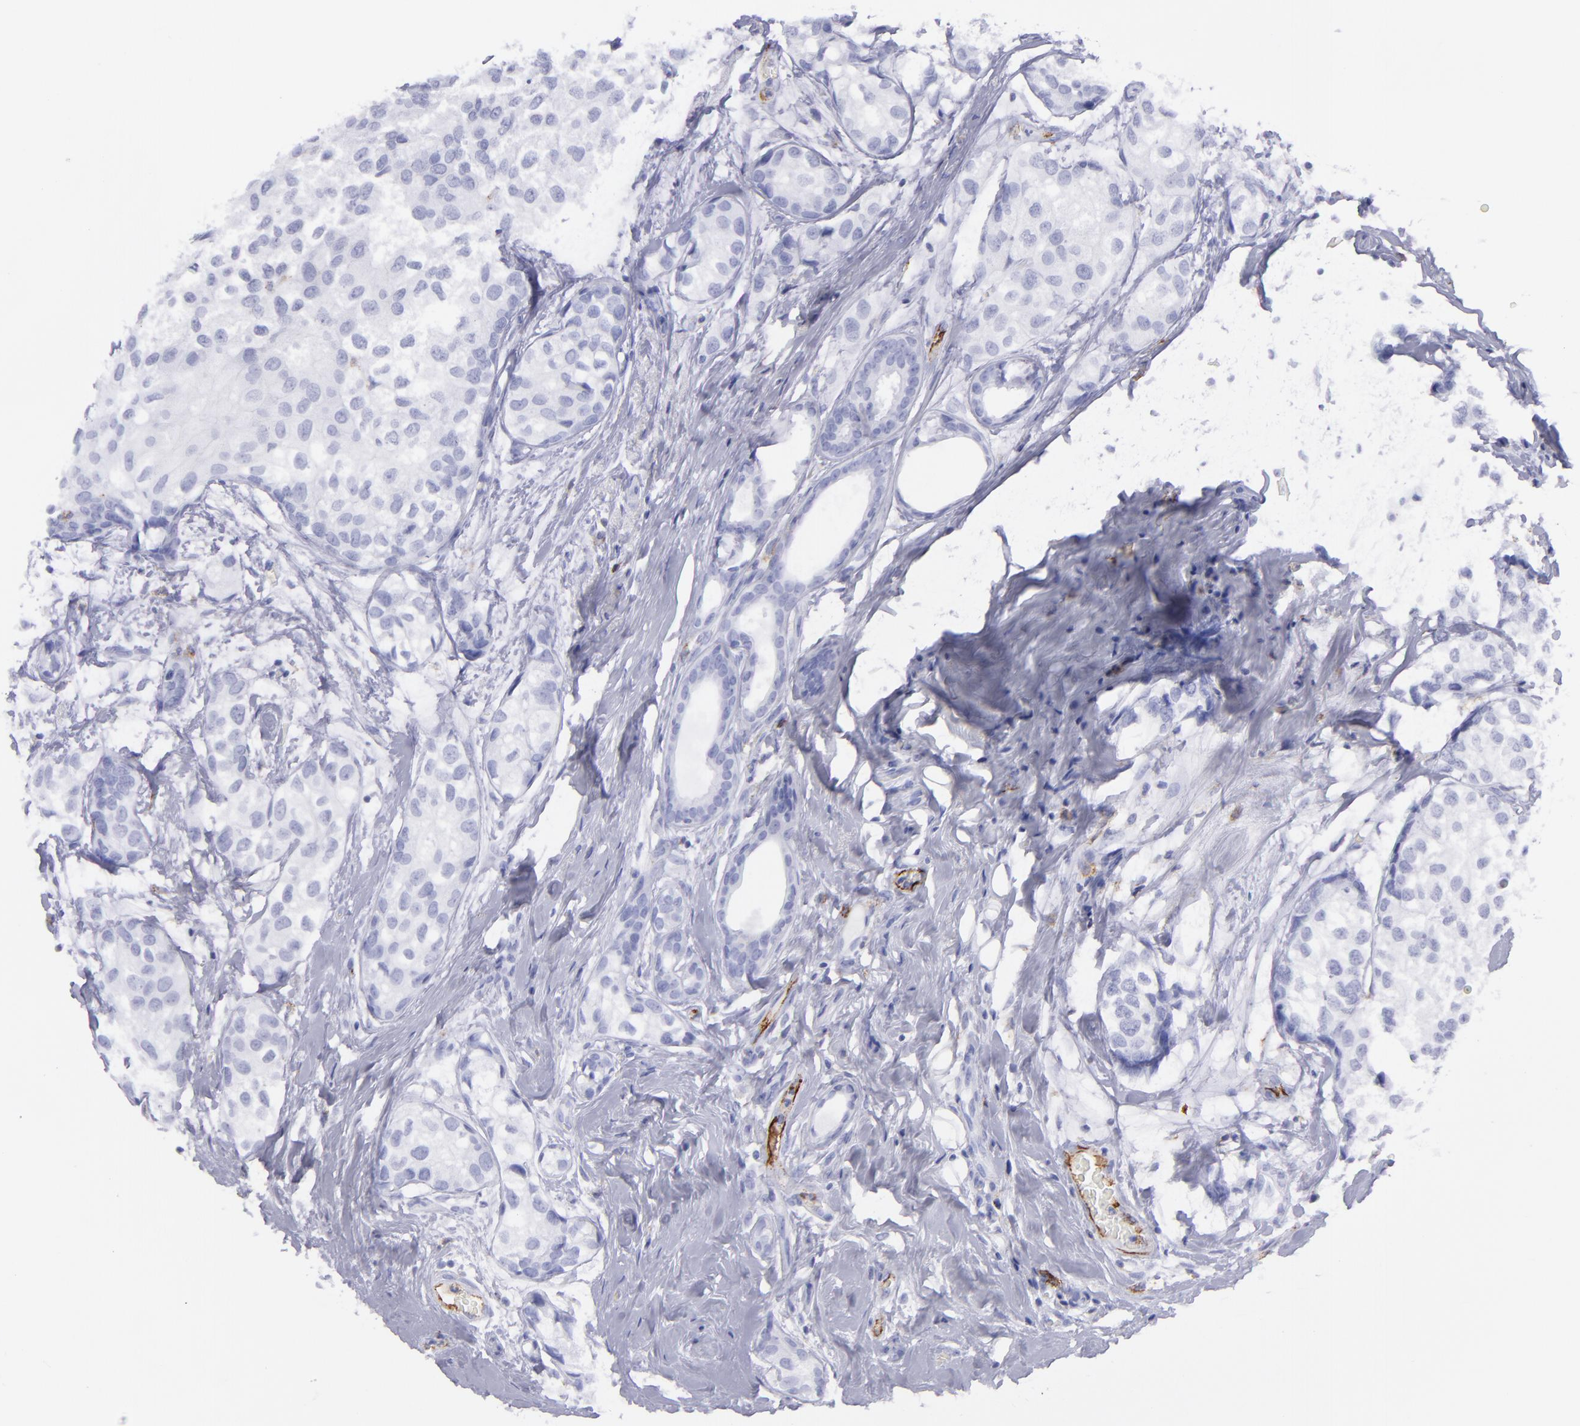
{"staining": {"intensity": "negative", "quantity": "none", "location": "none"}, "tissue": "breast cancer", "cell_type": "Tumor cells", "image_type": "cancer", "snomed": [{"axis": "morphology", "description": "Duct carcinoma"}, {"axis": "topography", "description": "Breast"}], "caption": "Tumor cells show no significant staining in breast cancer.", "gene": "SELPLG", "patient": {"sex": "female", "age": 68}}